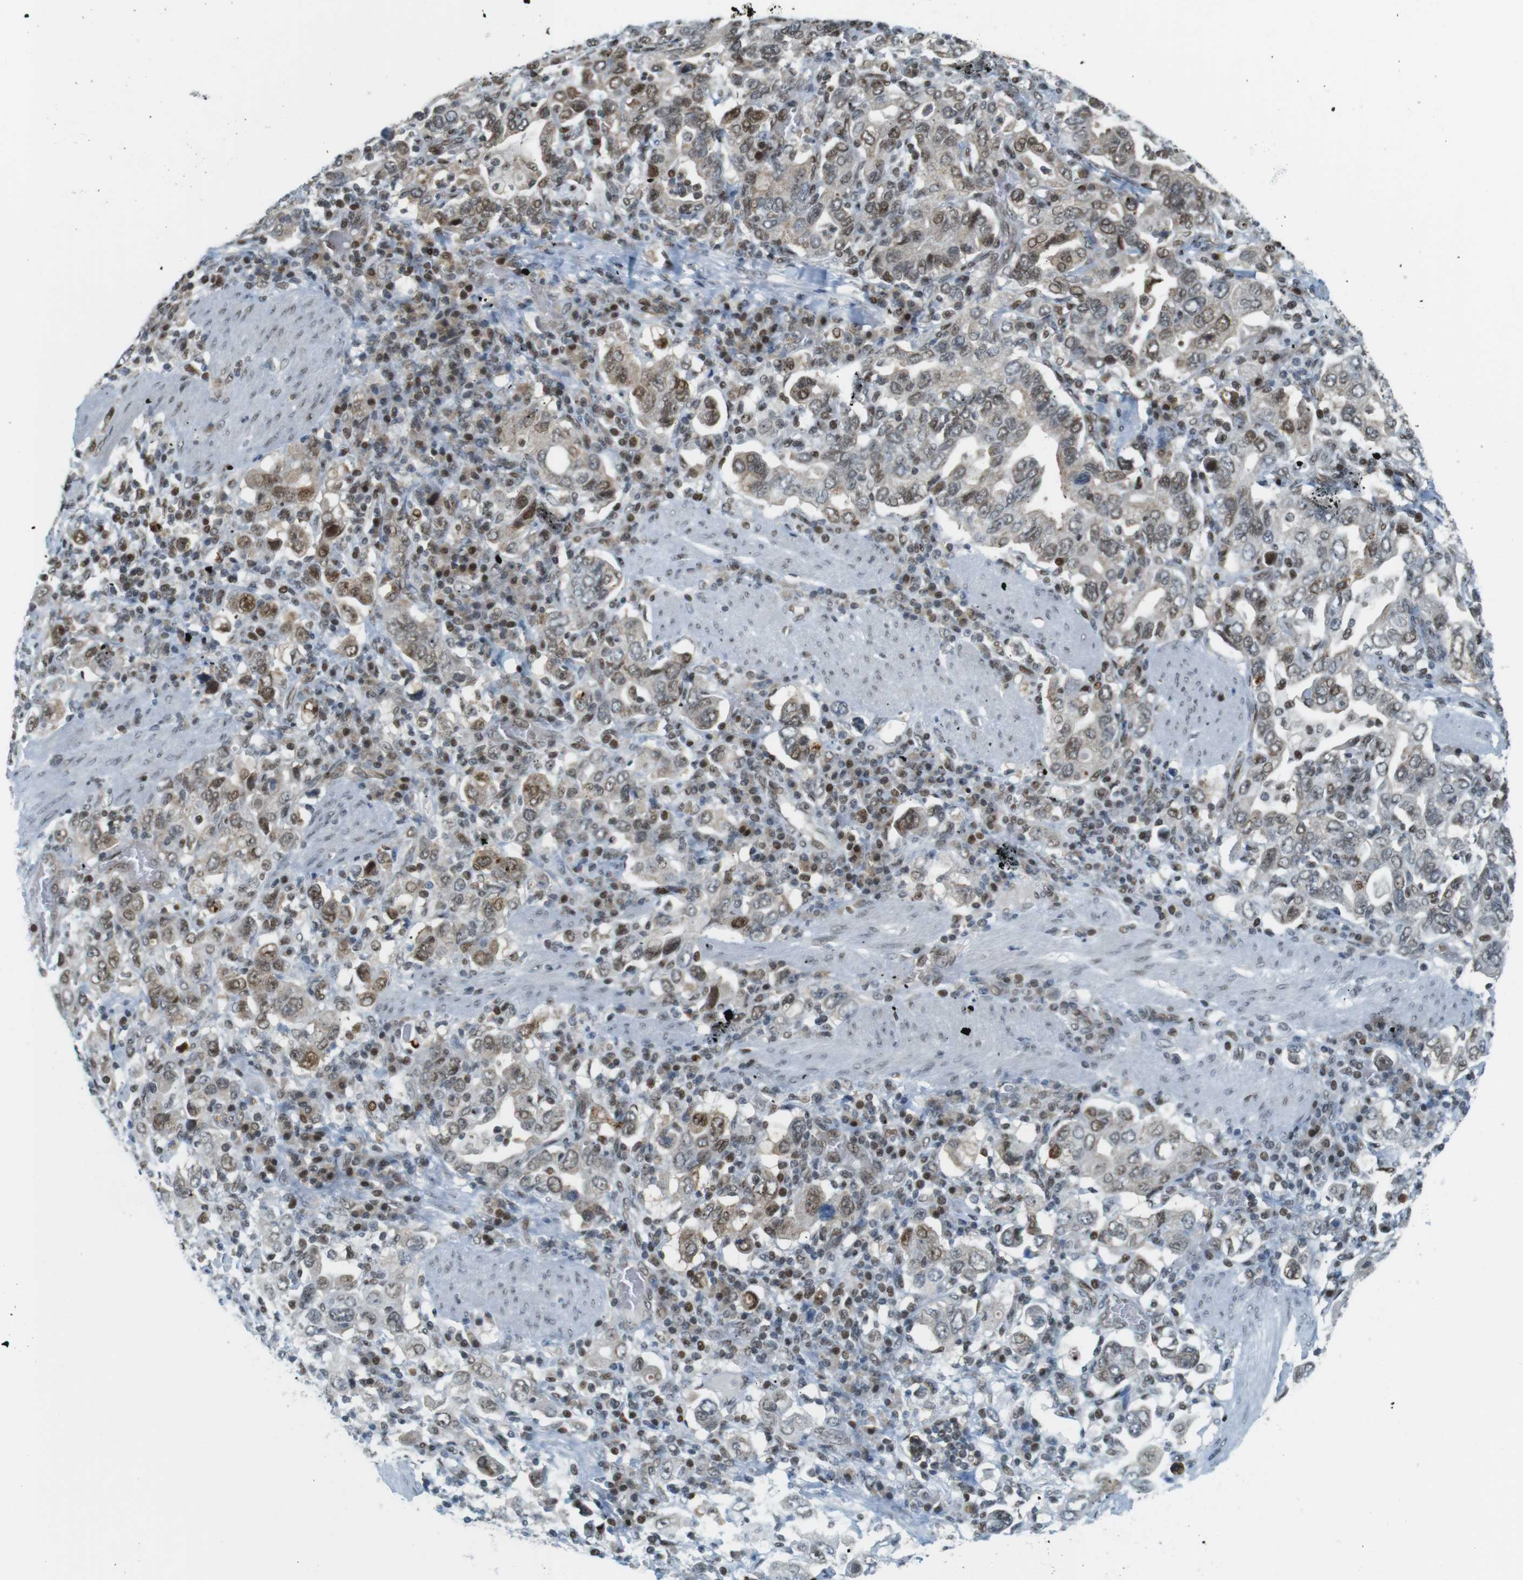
{"staining": {"intensity": "moderate", "quantity": "25%-75%", "location": "nuclear"}, "tissue": "stomach cancer", "cell_type": "Tumor cells", "image_type": "cancer", "snomed": [{"axis": "morphology", "description": "Adenocarcinoma, NOS"}, {"axis": "topography", "description": "Stomach, upper"}], "caption": "Stomach adenocarcinoma was stained to show a protein in brown. There is medium levels of moderate nuclear expression in approximately 25%-75% of tumor cells.", "gene": "UBB", "patient": {"sex": "male", "age": 62}}